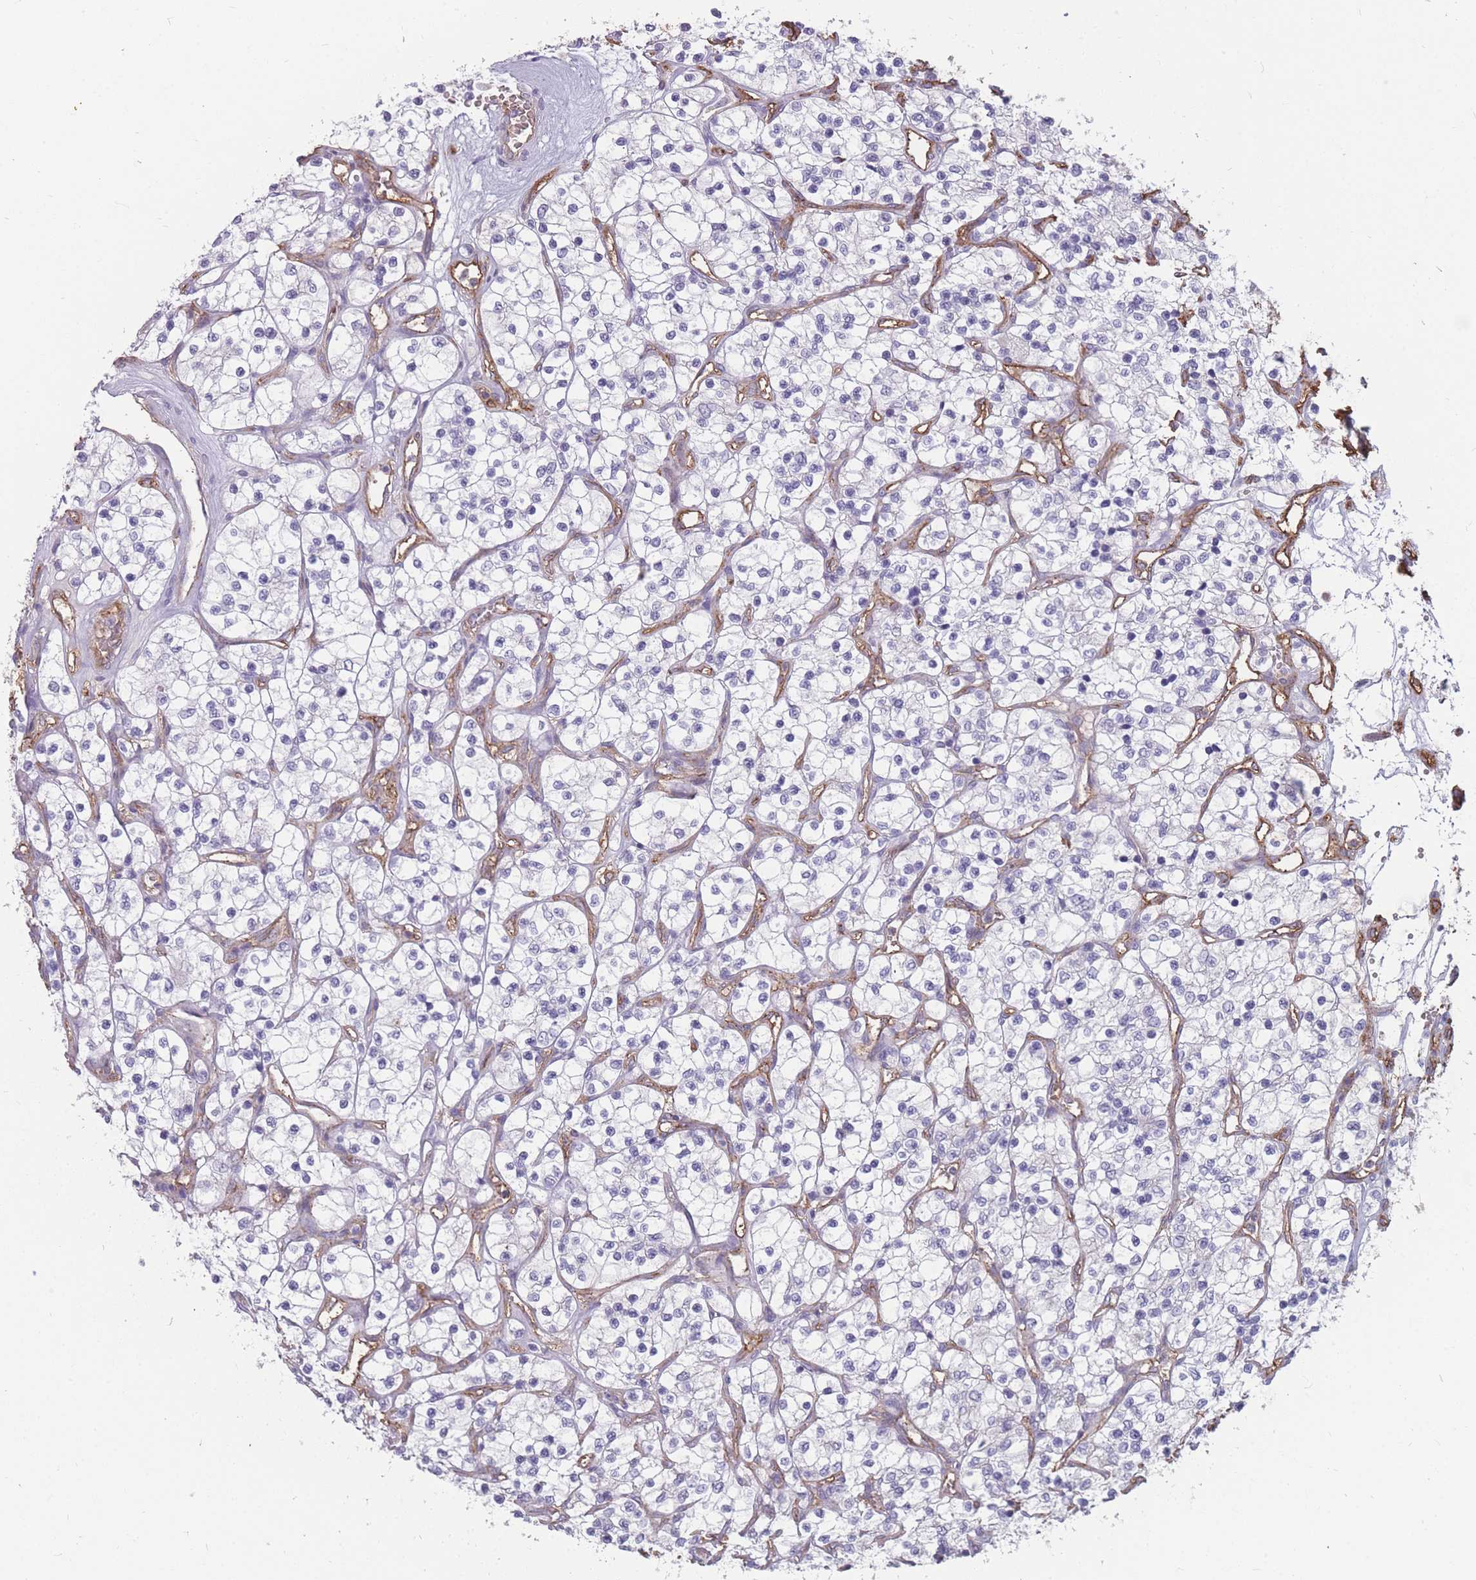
{"staining": {"intensity": "negative", "quantity": "none", "location": "none"}, "tissue": "renal cancer", "cell_type": "Tumor cells", "image_type": "cancer", "snomed": [{"axis": "morphology", "description": "Adenocarcinoma, NOS"}, {"axis": "topography", "description": "Kidney"}], "caption": "This image is of adenocarcinoma (renal) stained with IHC to label a protein in brown with the nuclei are counter-stained blue. There is no positivity in tumor cells. (Immunohistochemistry (ihc), brightfield microscopy, high magnification).", "gene": "GNA11", "patient": {"sex": "female", "age": 69}}